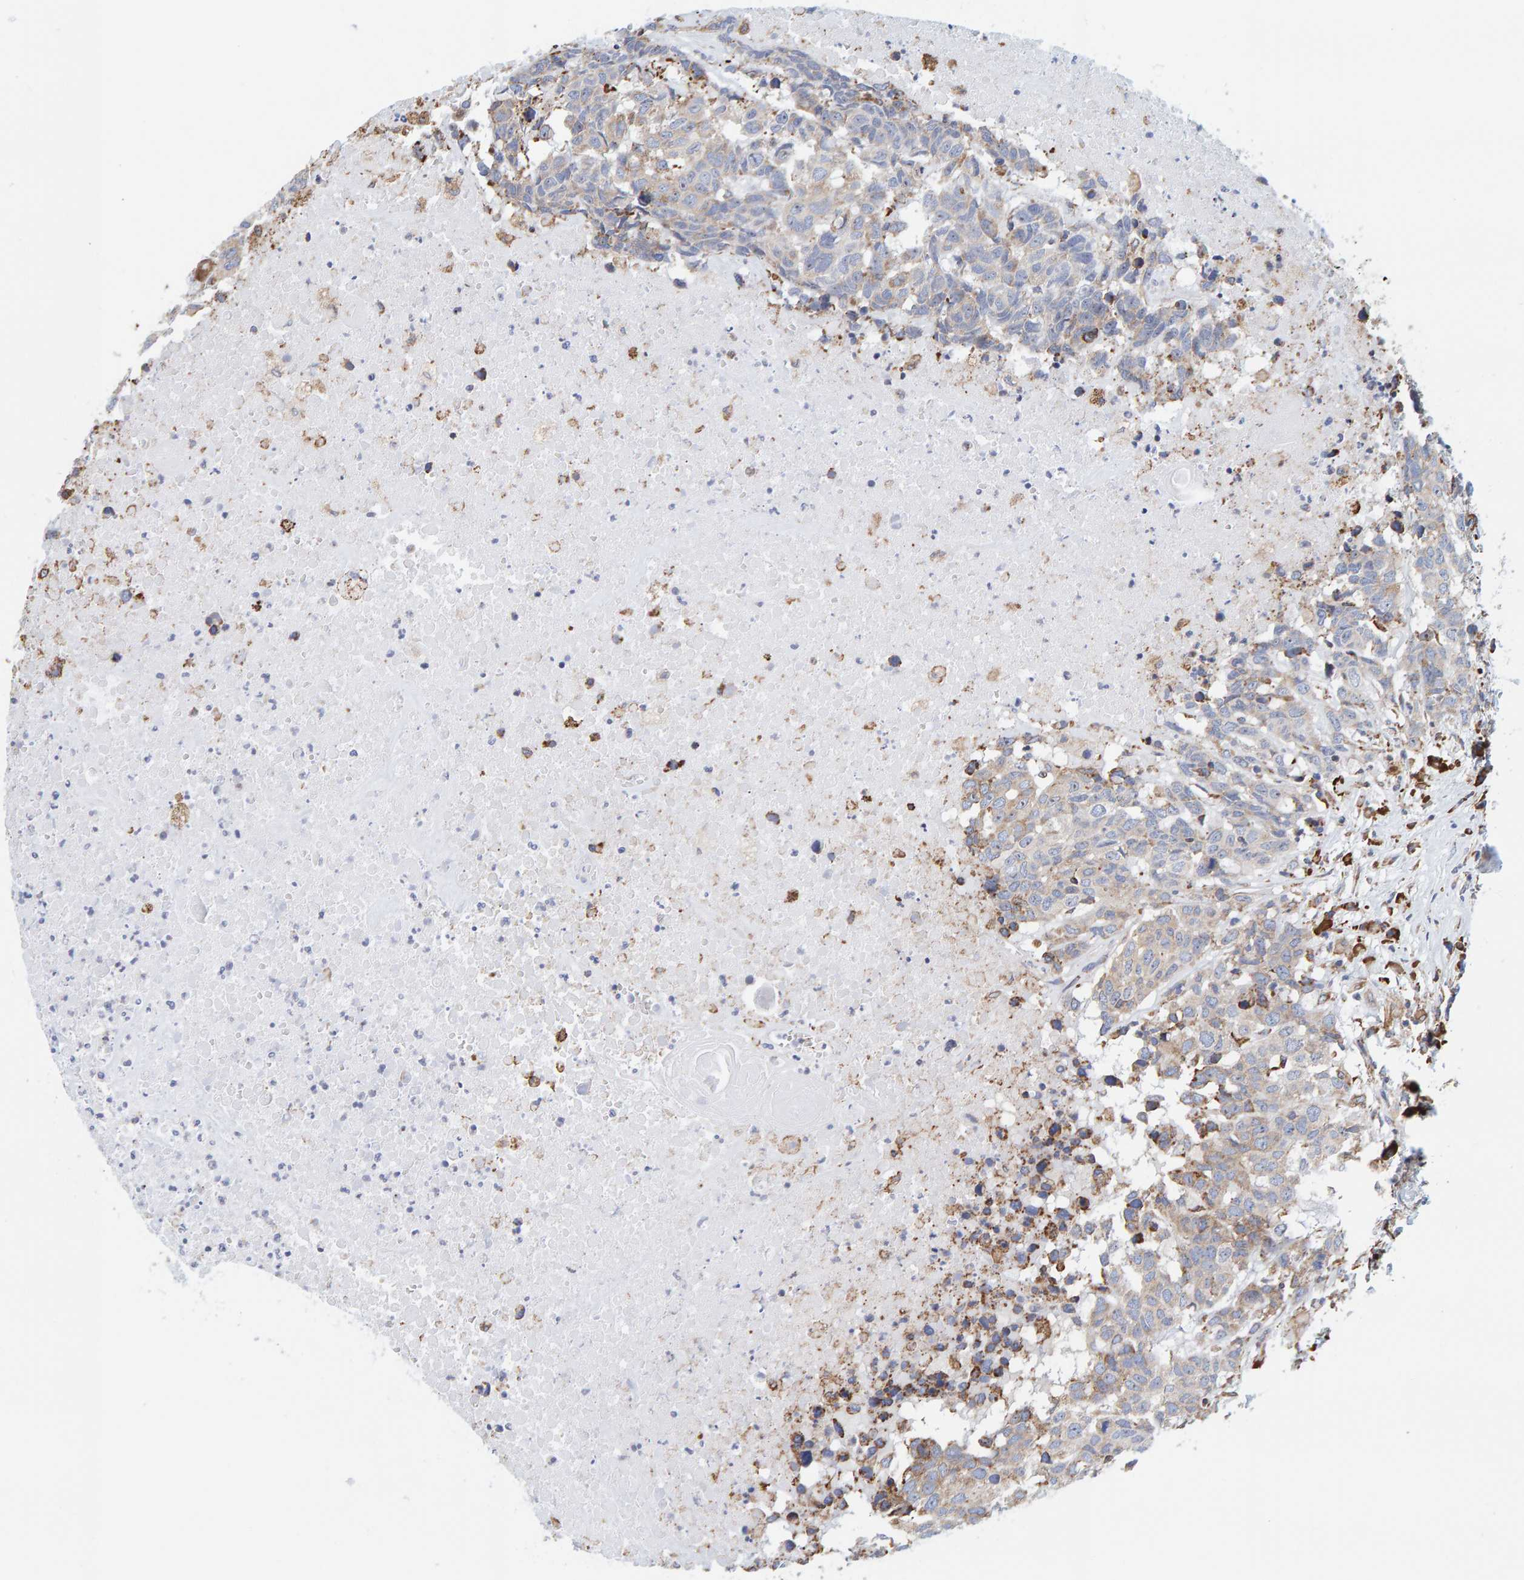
{"staining": {"intensity": "weak", "quantity": "25%-75%", "location": "cytoplasmic/membranous"}, "tissue": "head and neck cancer", "cell_type": "Tumor cells", "image_type": "cancer", "snomed": [{"axis": "morphology", "description": "Squamous cell carcinoma, NOS"}, {"axis": "topography", "description": "Head-Neck"}], "caption": "This is an image of immunohistochemistry staining of head and neck cancer, which shows weak expression in the cytoplasmic/membranous of tumor cells.", "gene": "SGPL1", "patient": {"sex": "male", "age": 66}}